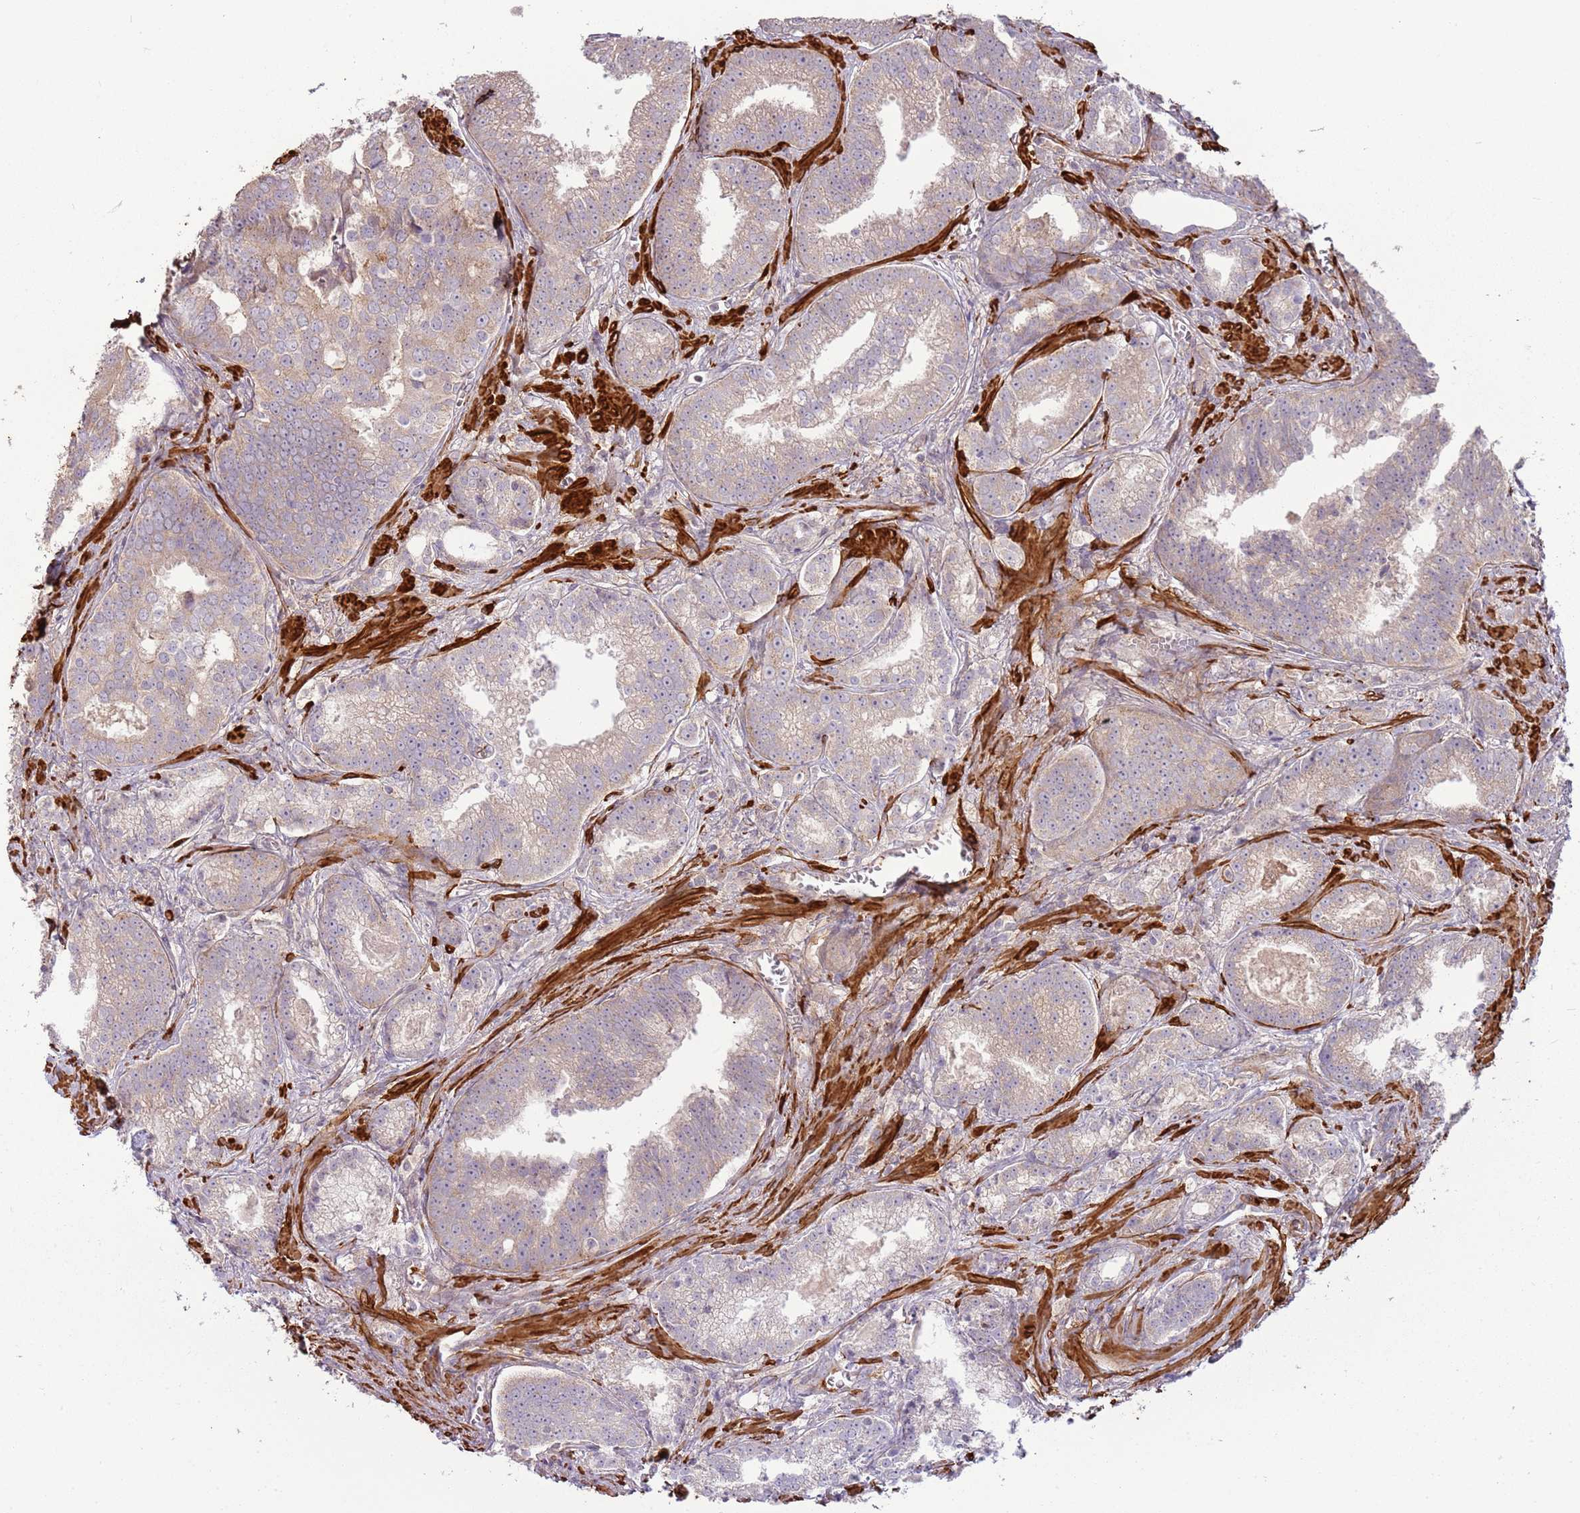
{"staining": {"intensity": "weak", "quantity": "25%-75%", "location": "cytoplasmic/membranous"}, "tissue": "prostate cancer", "cell_type": "Tumor cells", "image_type": "cancer", "snomed": [{"axis": "morphology", "description": "Adenocarcinoma, High grade"}, {"axis": "topography", "description": "Prostate"}], "caption": "Immunohistochemical staining of human high-grade adenocarcinoma (prostate) displays weak cytoplasmic/membranous protein positivity in approximately 25%-75% of tumor cells.", "gene": "RNF128", "patient": {"sex": "male", "age": 67}}